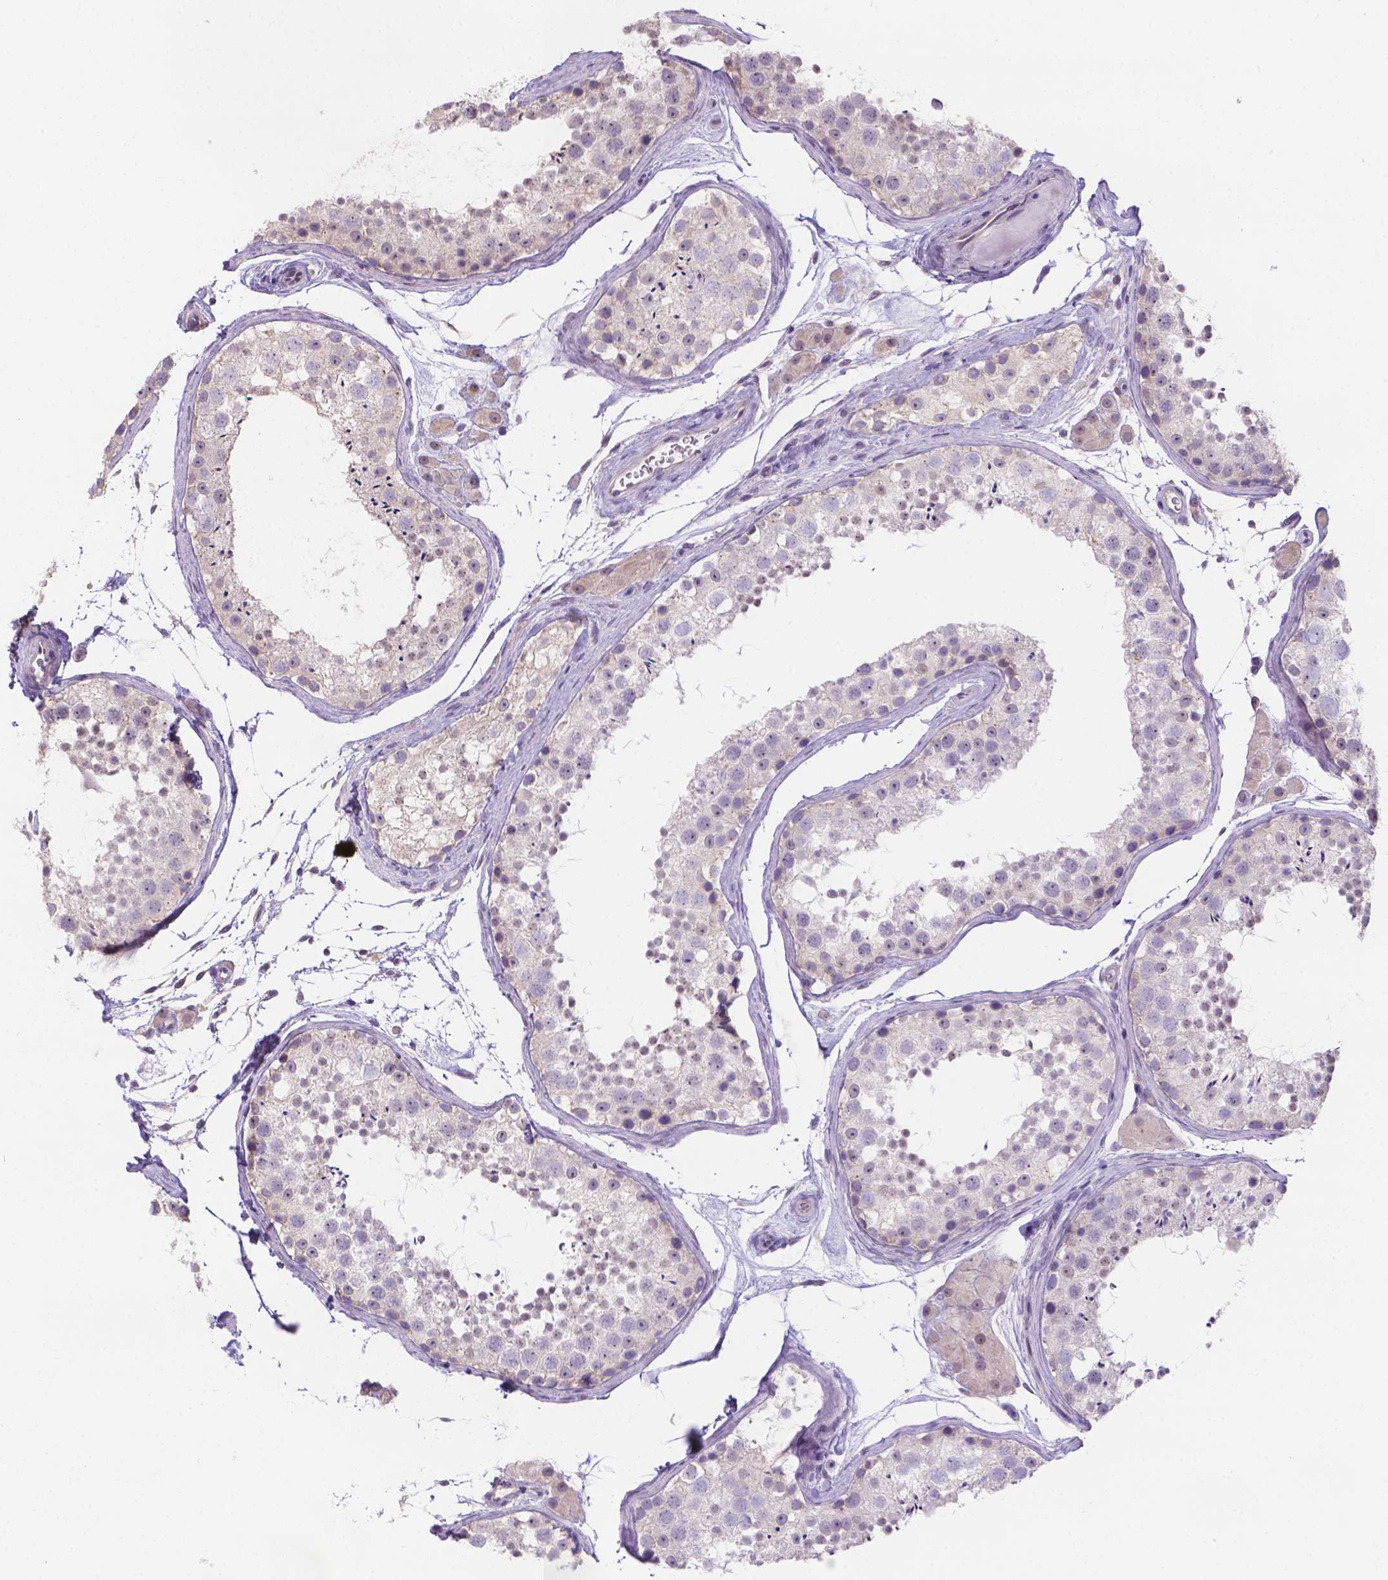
{"staining": {"intensity": "negative", "quantity": "none", "location": "none"}, "tissue": "testis", "cell_type": "Cells in seminiferous ducts", "image_type": "normal", "snomed": [{"axis": "morphology", "description": "Normal tissue, NOS"}, {"axis": "topography", "description": "Testis"}], "caption": "Human testis stained for a protein using immunohistochemistry exhibits no staining in cells in seminiferous ducts.", "gene": "CD96", "patient": {"sex": "male", "age": 41}}